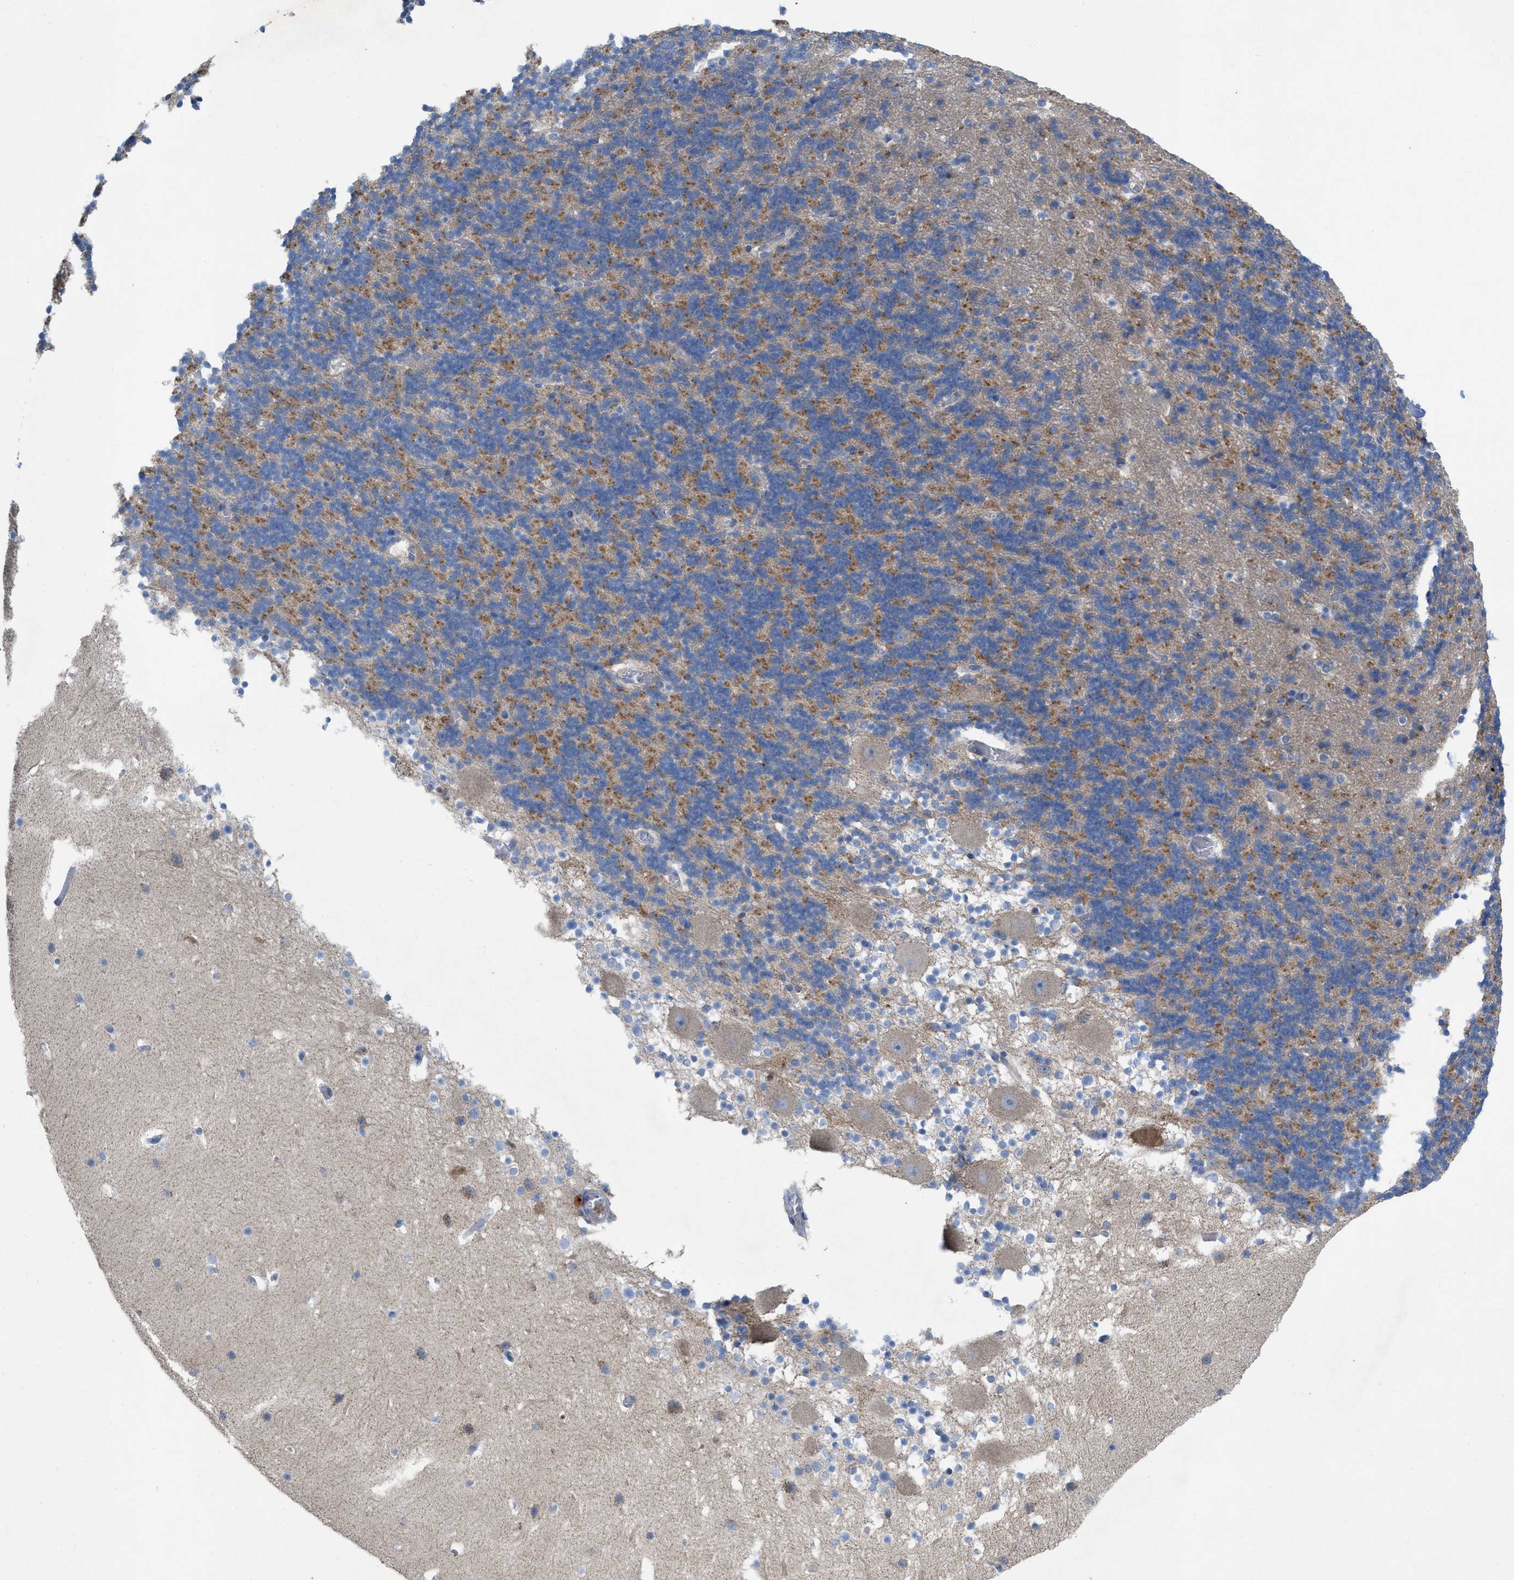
{"staining": {"intensity": "moderate", "quantity": "25%-75%", "location": "cytoplasmic/membranous"}, "tissue": "cerebellum", "cell_type": "Cells in granular layer", "image_type": "normal", "snomed": [{"axis": "morphology", "description": "Normal tissue, NOS"}, {"axis": "topography", "description": "Cerebellum"}], "caption": "Brown immunohistochemical staining in unremarkable human cerebellum exhibits moderate cytoplasmic/membranous staining in about 25%-75% of cells in granular layer.", "gene": "PLPPR5", "patient": {"sex": "male", "age": 45}}